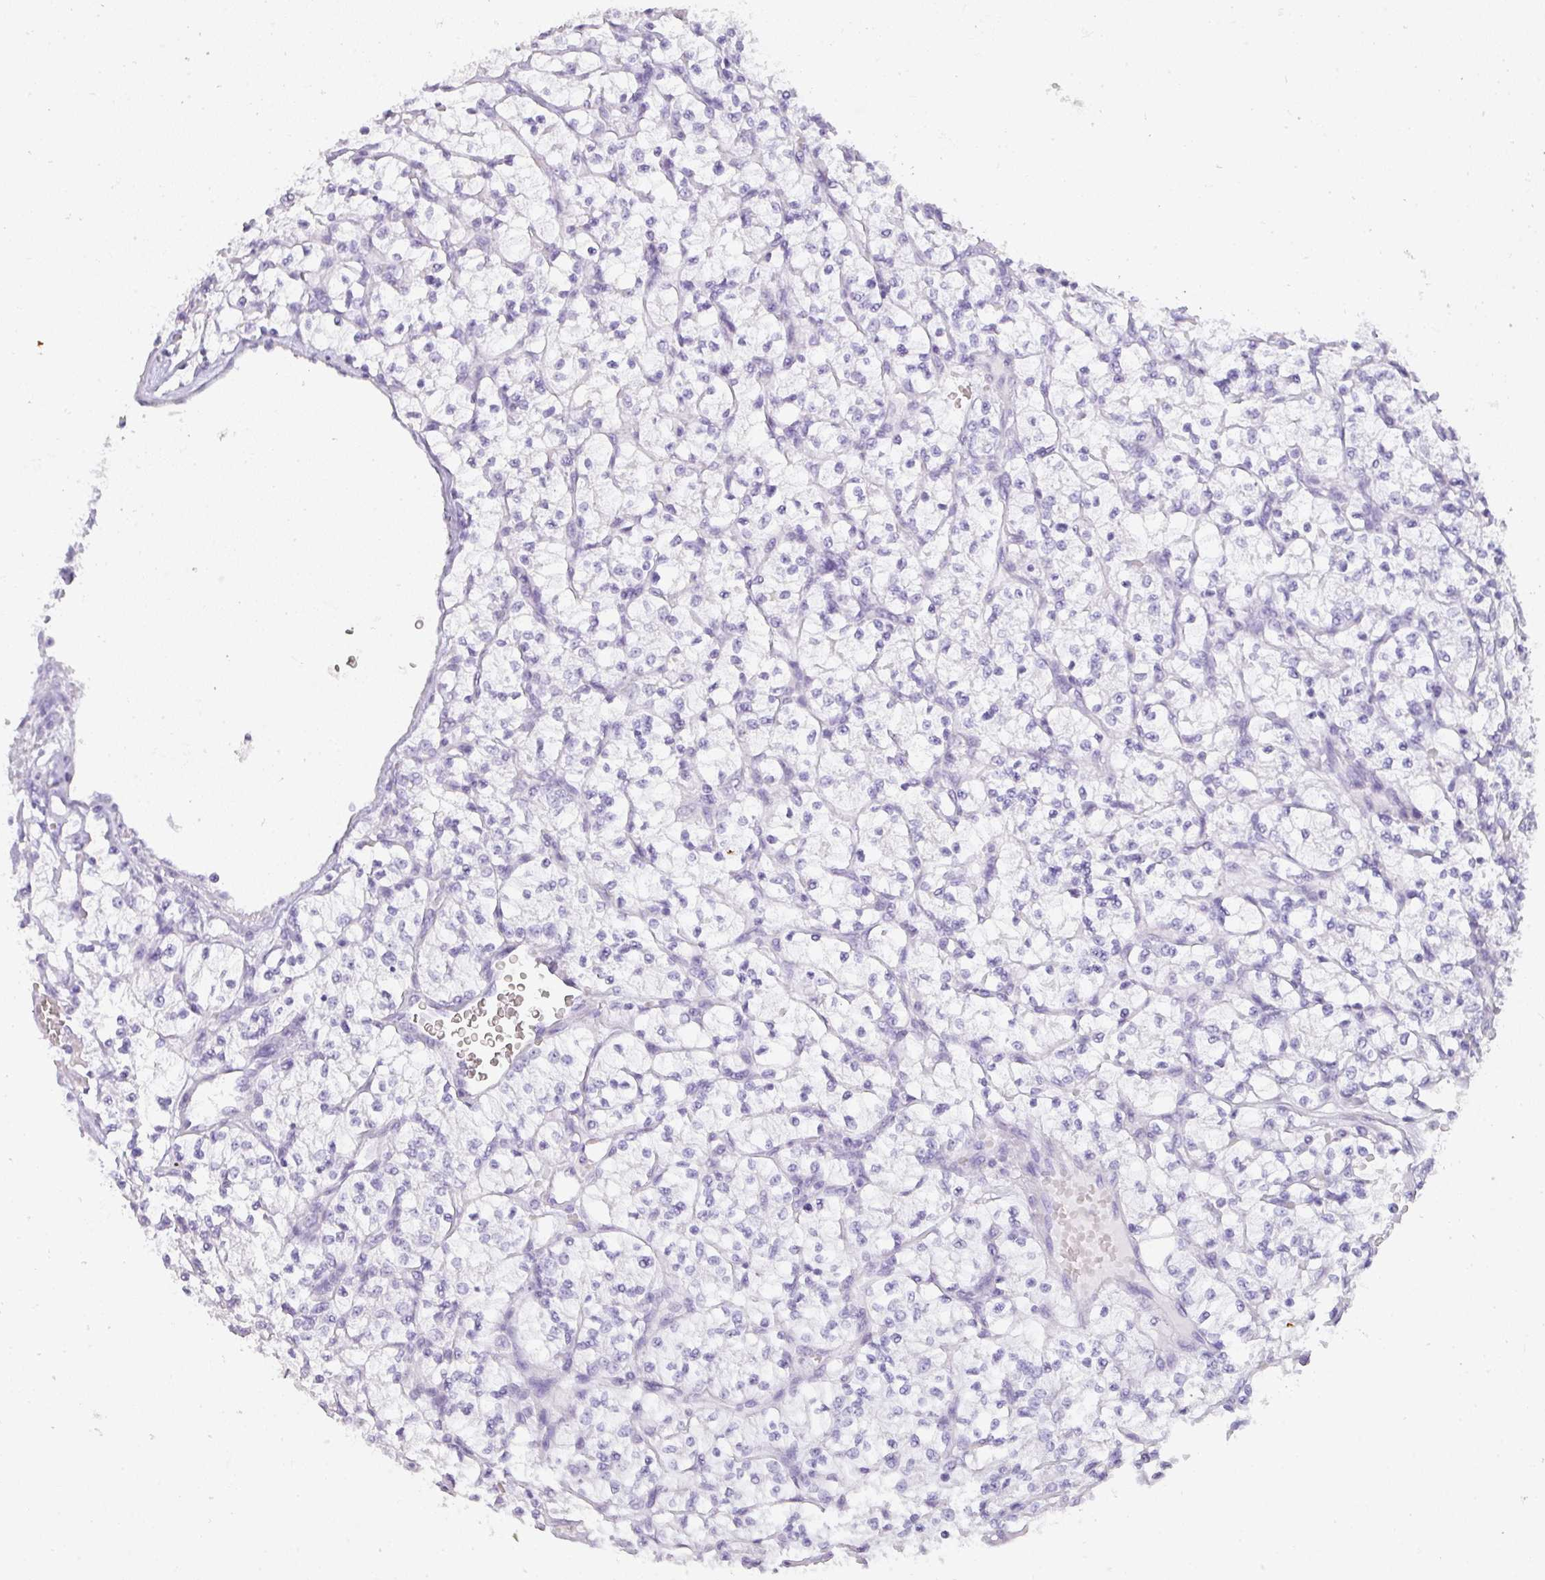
{"staining": {"intensity": "negative", "quantity": "none", "location": "none"}, "tissue": "renal cancer", "cell_type": "Tumor cells", "image_type": "cancer", "snomed": [{"axis": "morphology", "description": "Adenocarcinoma, NOS"}, {"axis": "topography", "description": "Kidney"}], "caption": "IHC of human renal adenocarcinoma reveals no expression in tumor cells. (Immunohistochemistry, brightfield microscopy, high magnification).", "gene": "RBMY1F", "patient": {"sex": "female", "age": 64}}